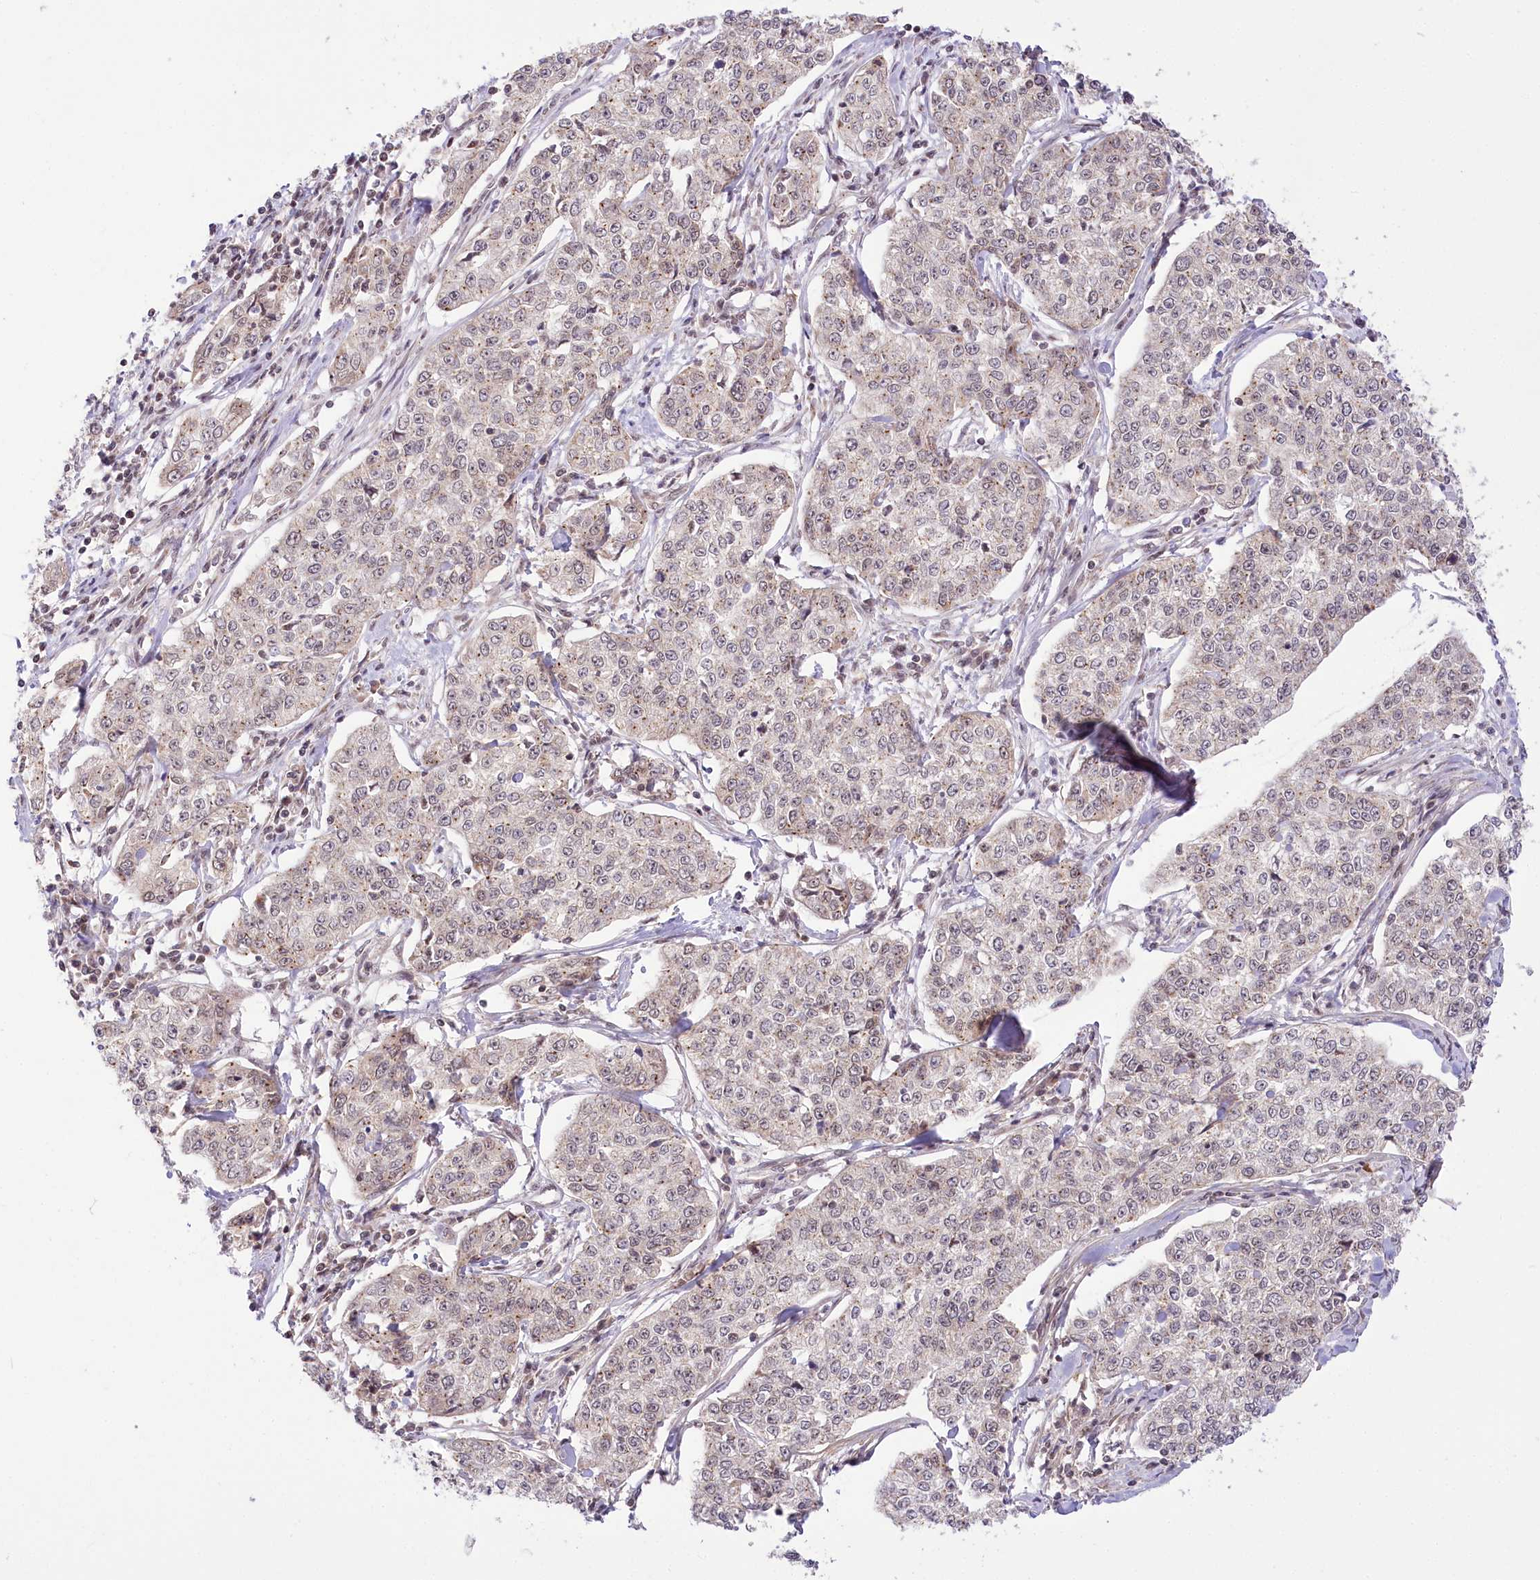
{"staining": {"intensity": "weak", "quantity": "<25%", "location": "cytoplasmic/membranous"}, "tissue": "cervical cancer", "cell_type": "Tumor cells", "image_type": "cancer", "snomed": [{"axis": "morphology", "description": "Squamous cell carcinoma, NOS"}, {"axis": "topography", "description": "Cervix"}], "caption": "Immunohistochemical staining of cervical squamous cell carcinoma reveals no significant positivity in tumor cells.", "gene": "ZMAT2", "patient": {"sex": "female", "age": 35}}